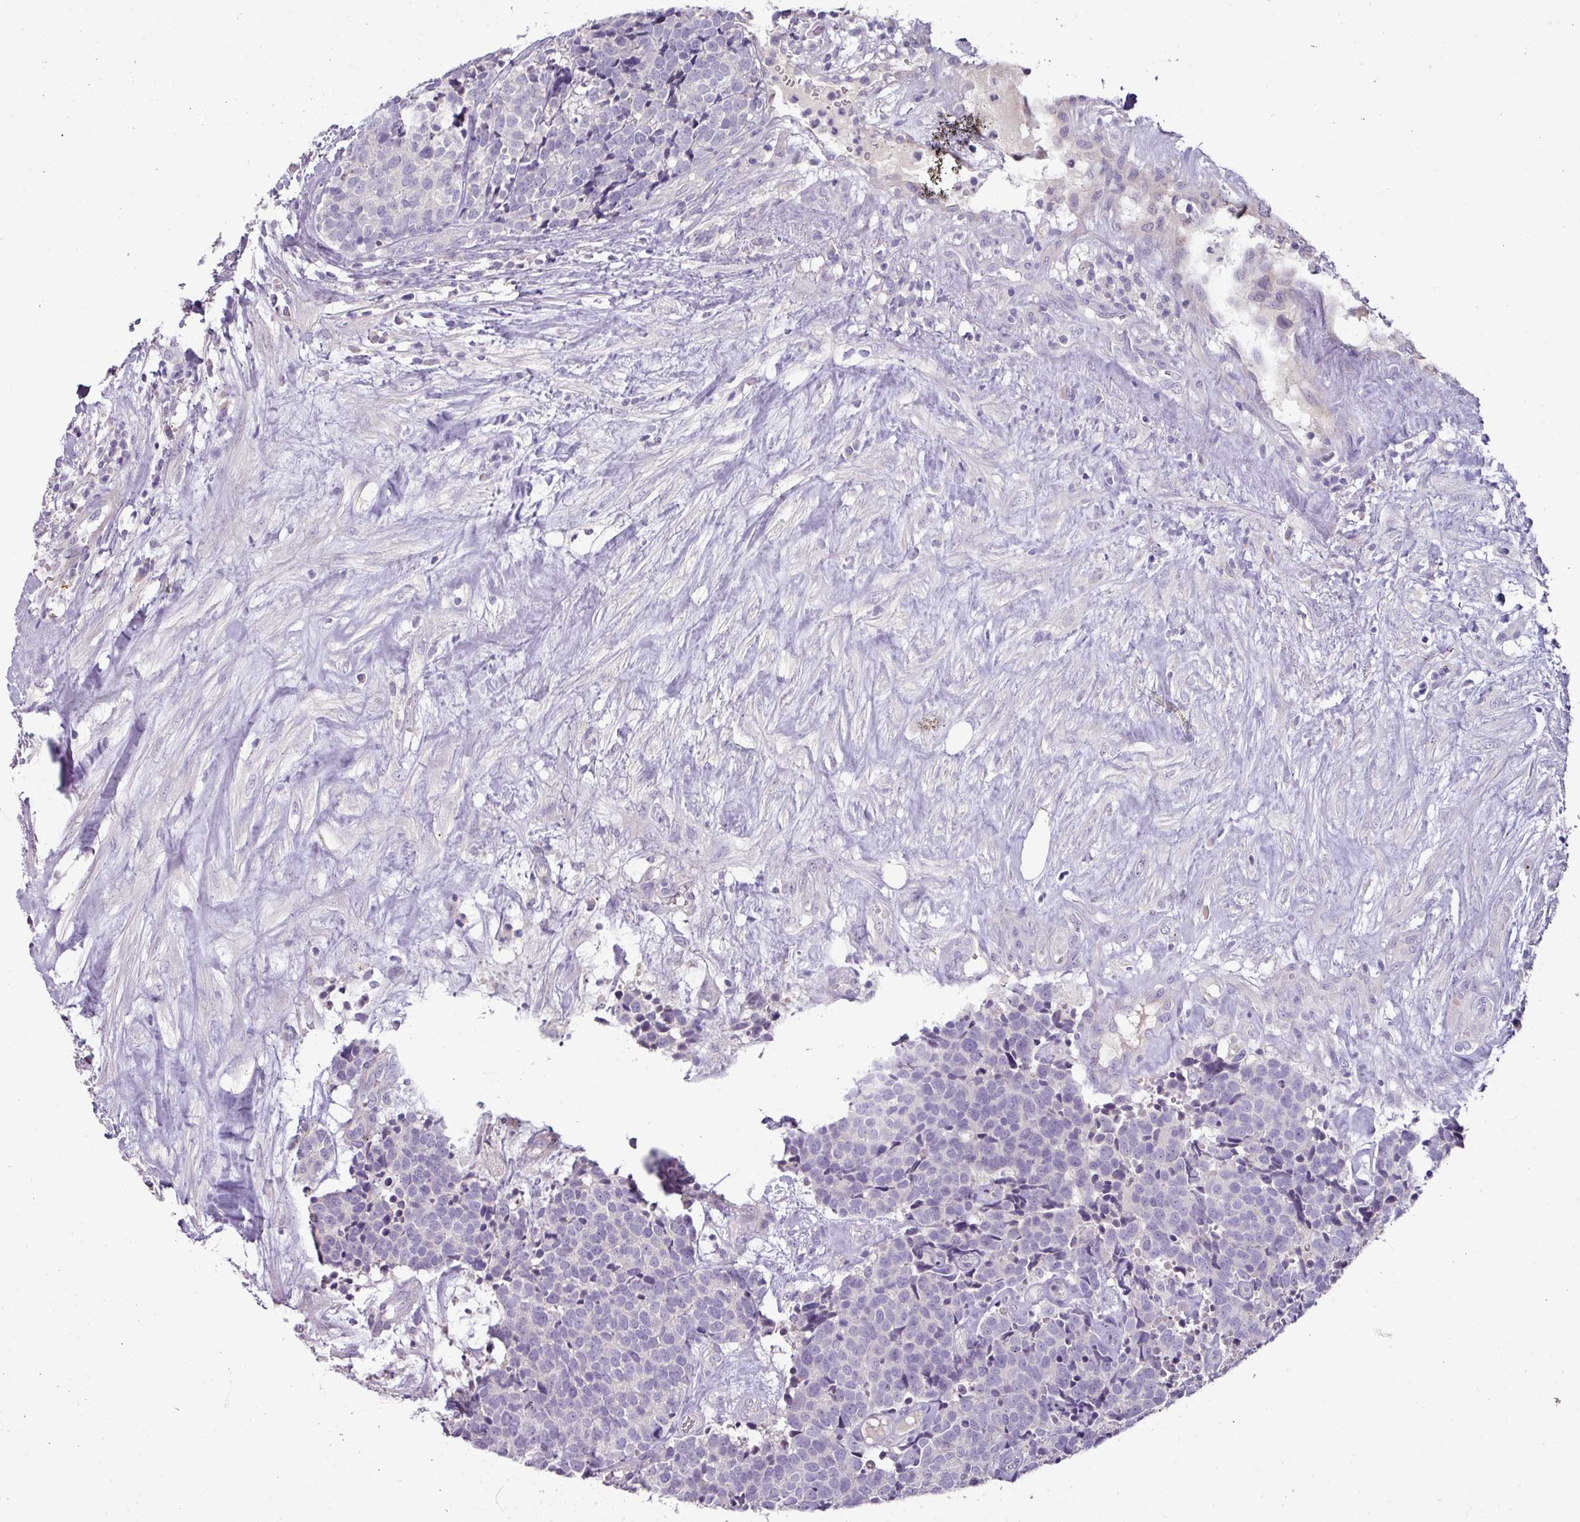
{"staining": {"intensity": "negative", "quantity": "none", "location": "none"}, "tissue": "carcinoid", "cell_type": "Tumor cells", "image_type": "cancer", "snomed": [{"axis": "morphology", "description": "Carcinoid, malignant, NOS"}, {"axis": "topography", "description": "Skin"}], "caption": "Immunohistochemical staining of human carcinoid (malignant) displays no significant expression in tumor cells.", "gene": "BRINP2", "patient": {"sex": "female", "age": 79}}